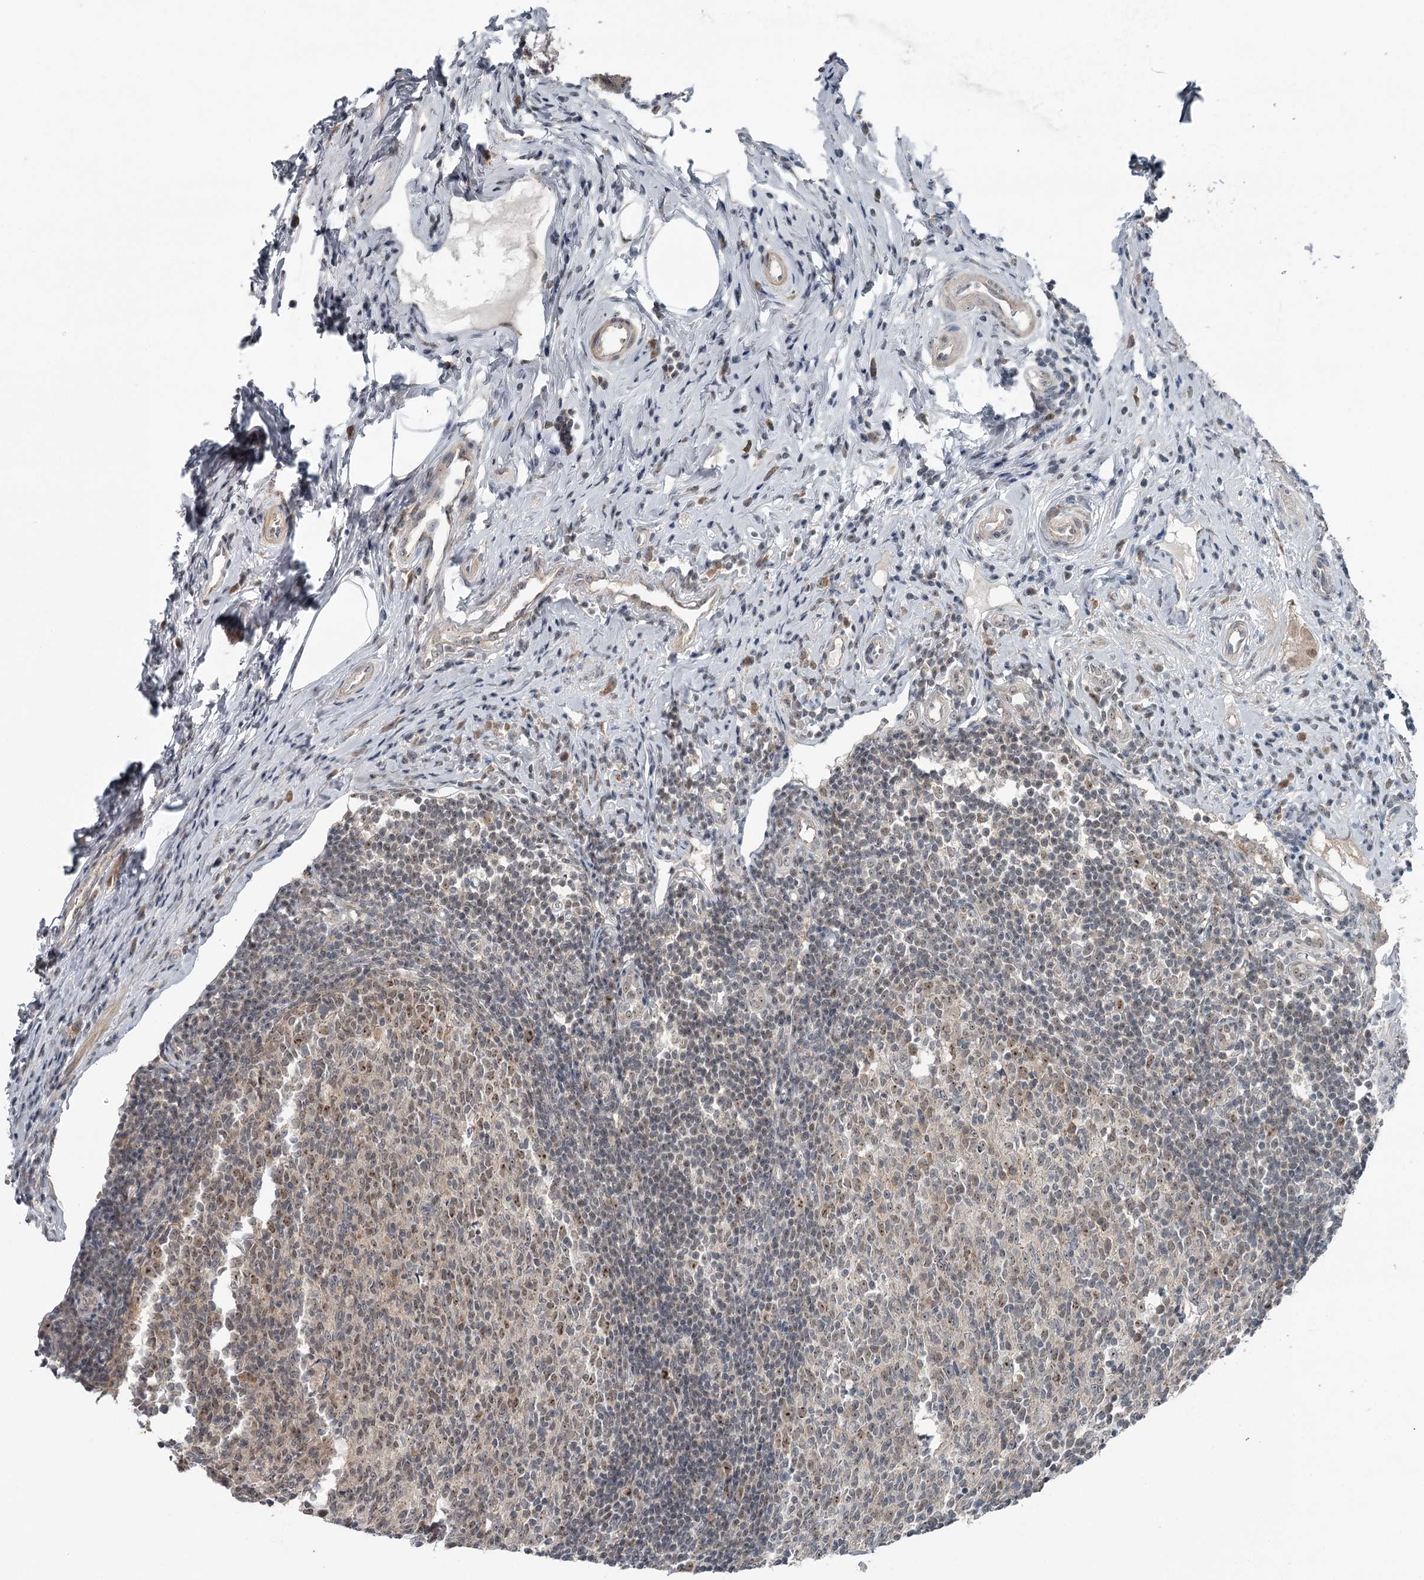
{"staining": {"intensity": "moderate", "quantity": ">75%", "location": "nuclear"}, "tissue": "appendix", "cell_type": "Glandular cells", "image_type": "normal", "snomed": [{"axis": "morphology", "description": "Normal tissue, NOS"}, {"axis": "topography", "description": "Appendix"}], "caption": "An immunohistochemistry photomicrograph of normal tissue is shown. Protein staining in brown shows moderate nuclear positivity in appendix within glandular cells.", "gene": "EXOSC1", "patient": {"sex": "female", "age": 54}}